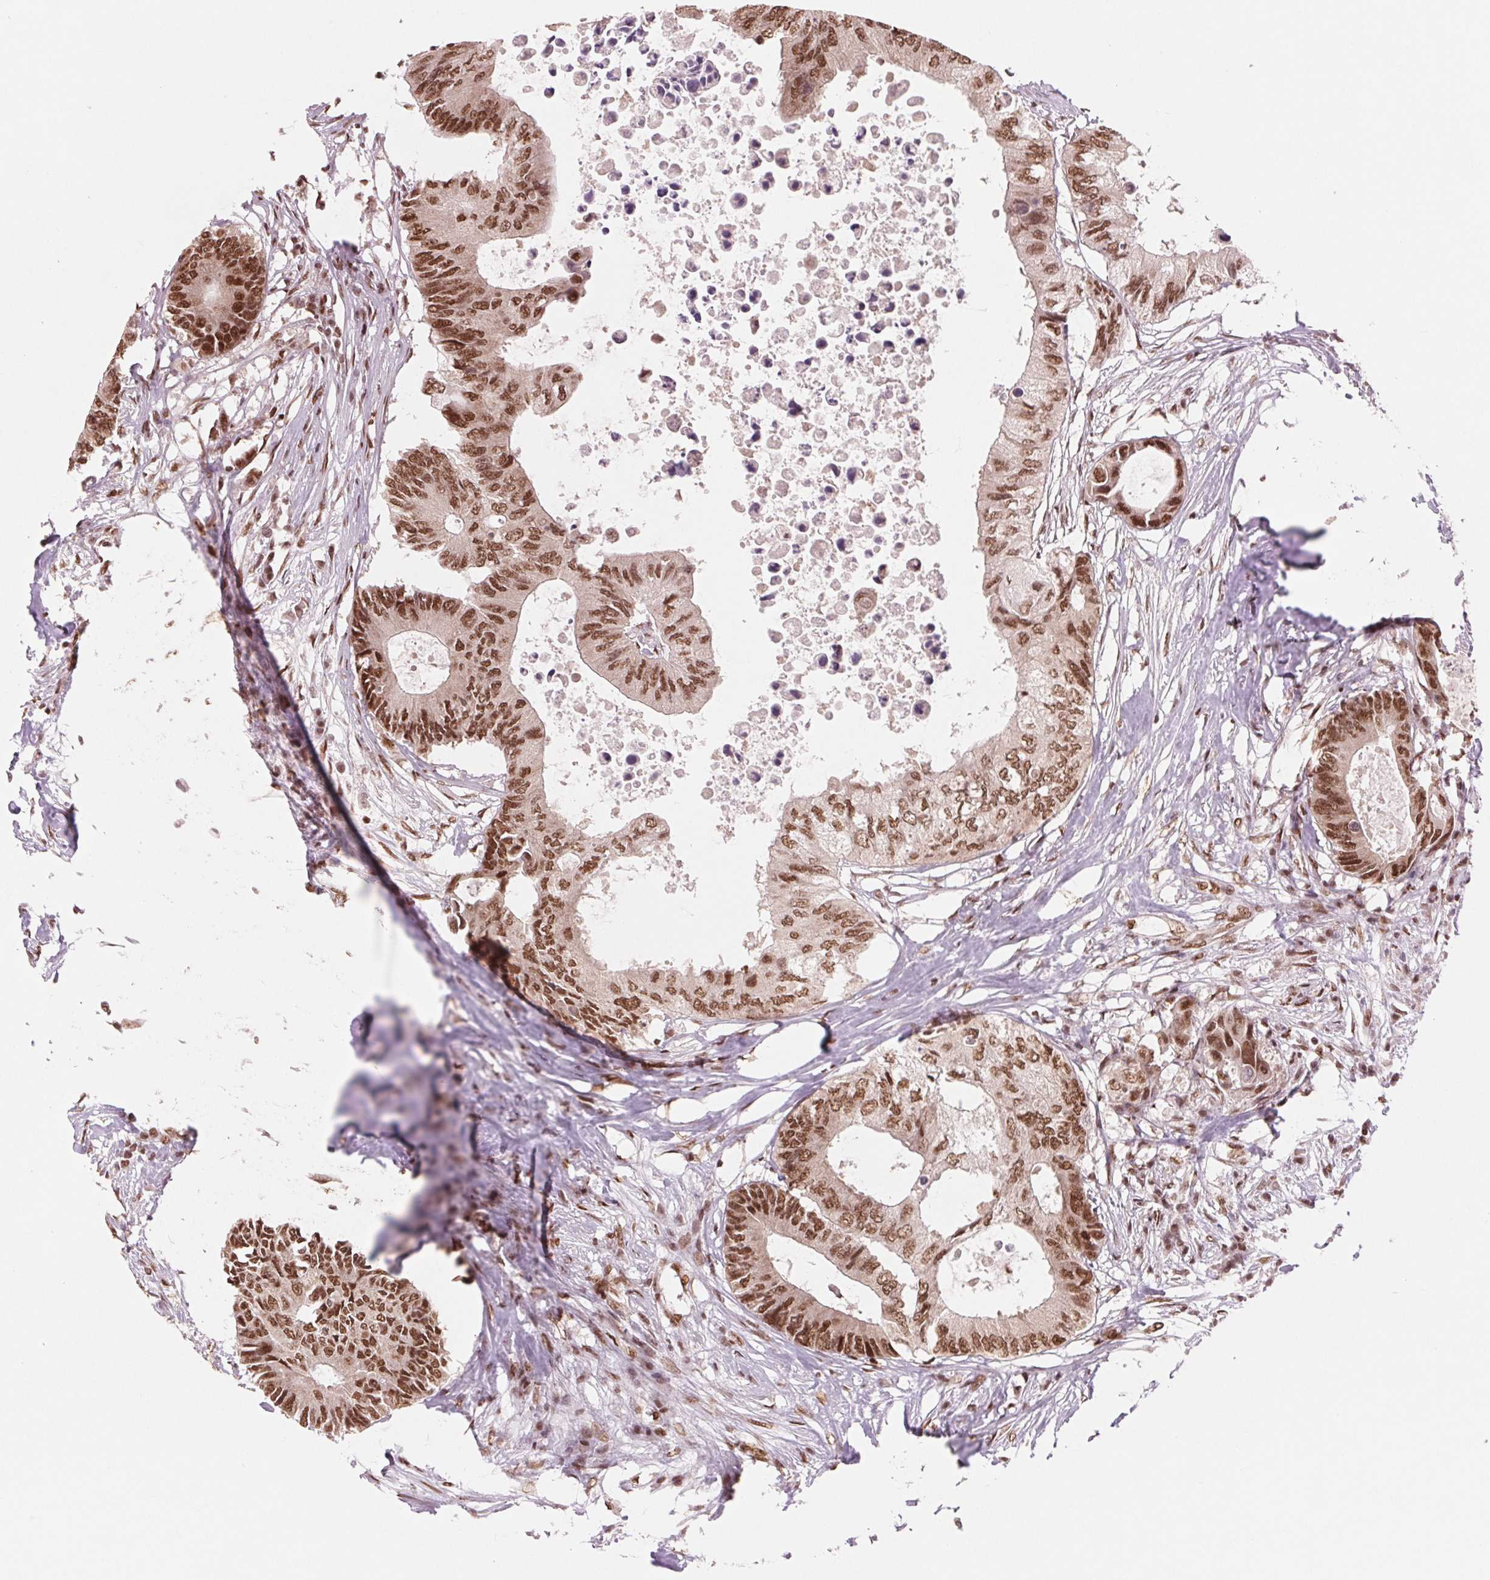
{"staining": {"intensity": "moderate", "quantity": ">75%", "location": "nuclear"}, "tissue": "colorectal cancer", "cell_type": "Tumor cells", "image_type": "cancer", "snomed": [{"axis": "morphology", "description": "Adenocarcinoma, NOS"}, {"axis": "topography", "description": "Colon"}], "caption": "Human adenocarcinoma (colorectal) stained for a protein (brown) exhibits moderate nuclear positive expression in about >75% of tumor cells.", "gene": "TTLL9", "patient": {"sex": "male", "age": 71}}